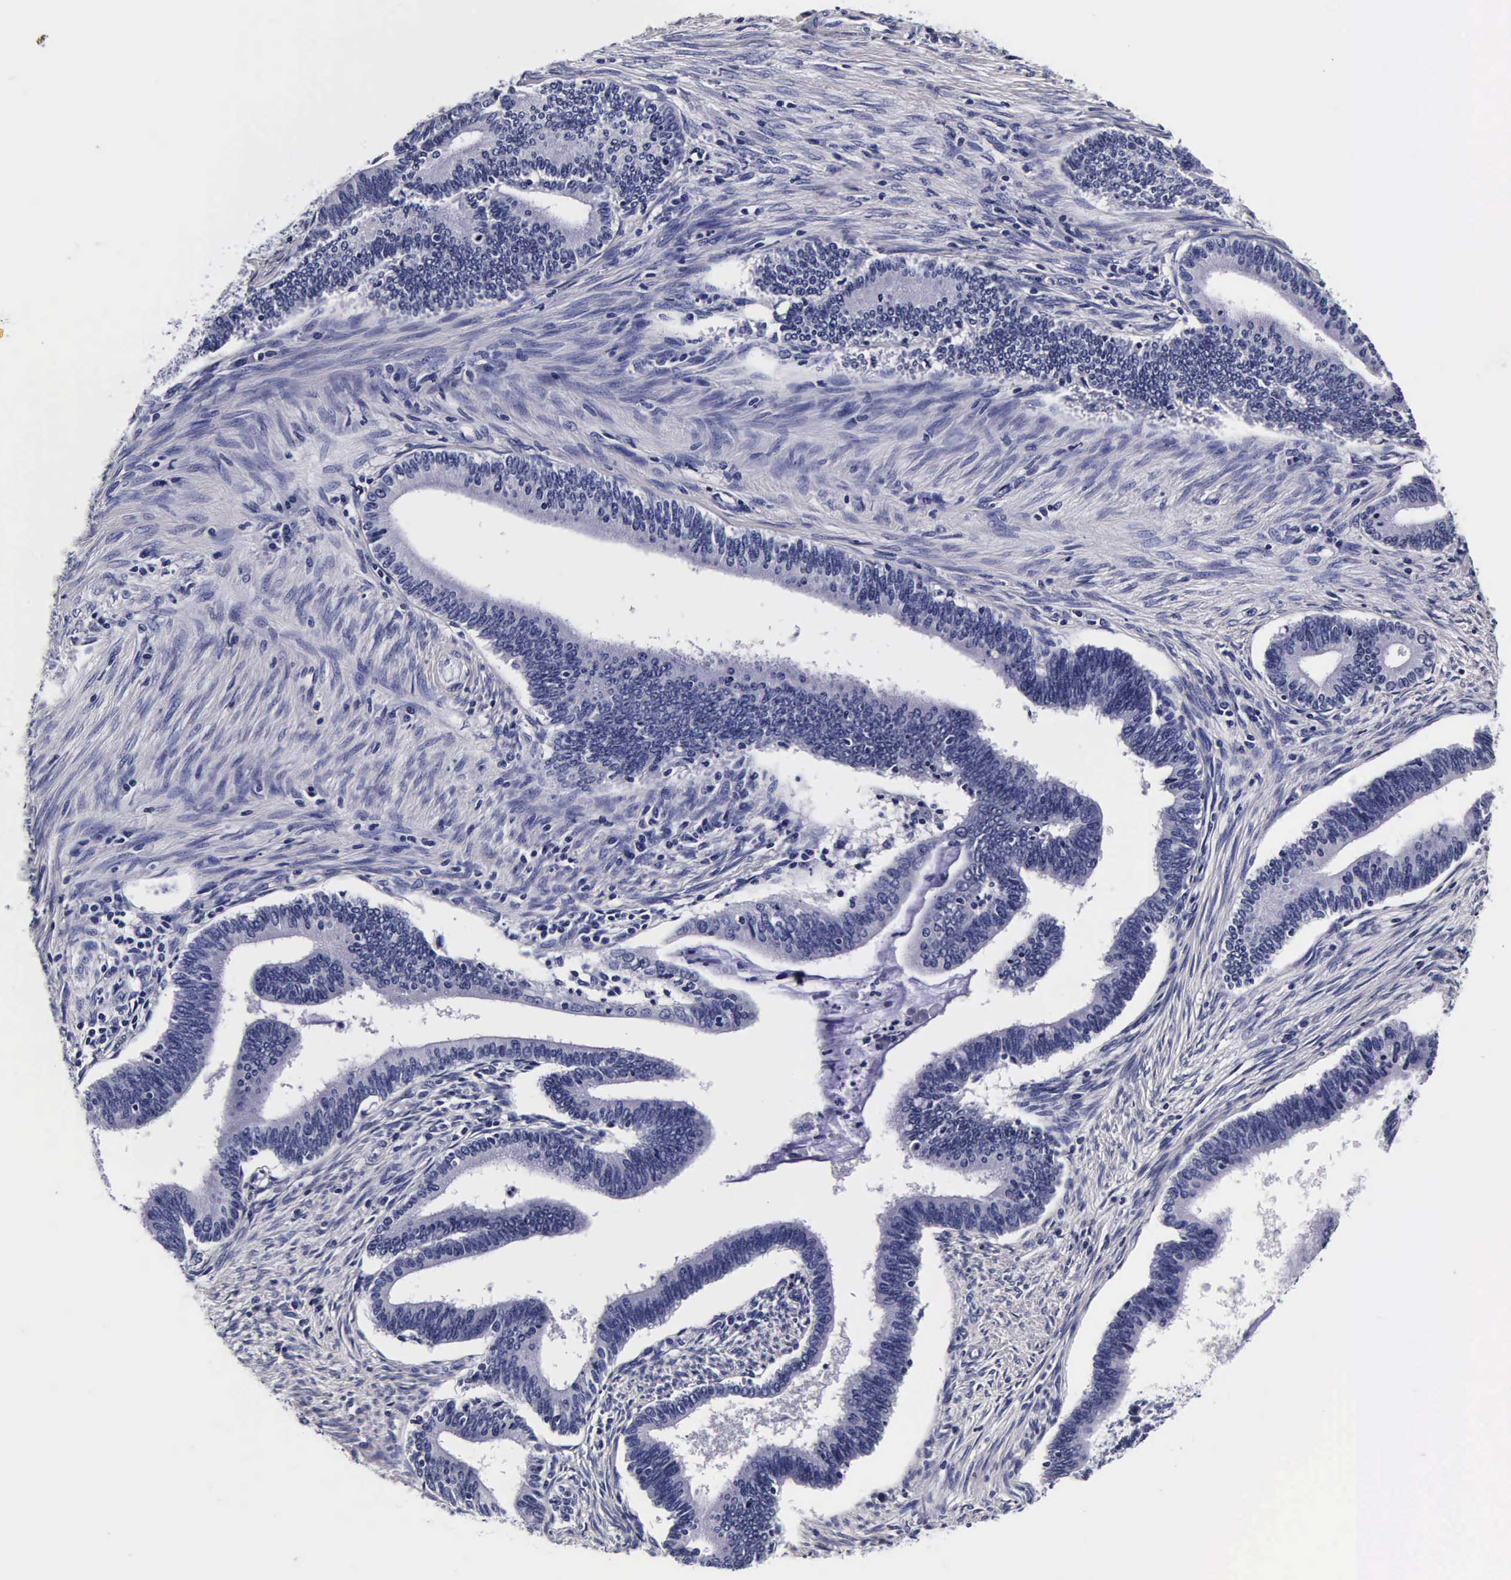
{"staining": {"intensity": "negative", "quantity": "none", "location": "none"}, "tissue": "cervical cancer", "cell_type": "Tumor cells", "image_type": "cancer", "snomed": [{"axis": "morphology", "description": "Adenocarcinoma, NOS"}, {"axis": "topography", "description": "Cervix"}], "caption": "Immunohistochemistry (IHC) histopathology image of cervical cancer (adenocarcinoma) stained for a protein (brown), which reveals no expression in tumor cells. The staining is performed using DAB brown chromogen with nuclei counter-stained in using hematoxylin.", "gene": "IAPP", "patient": {"sex": "female", "age": 36}}